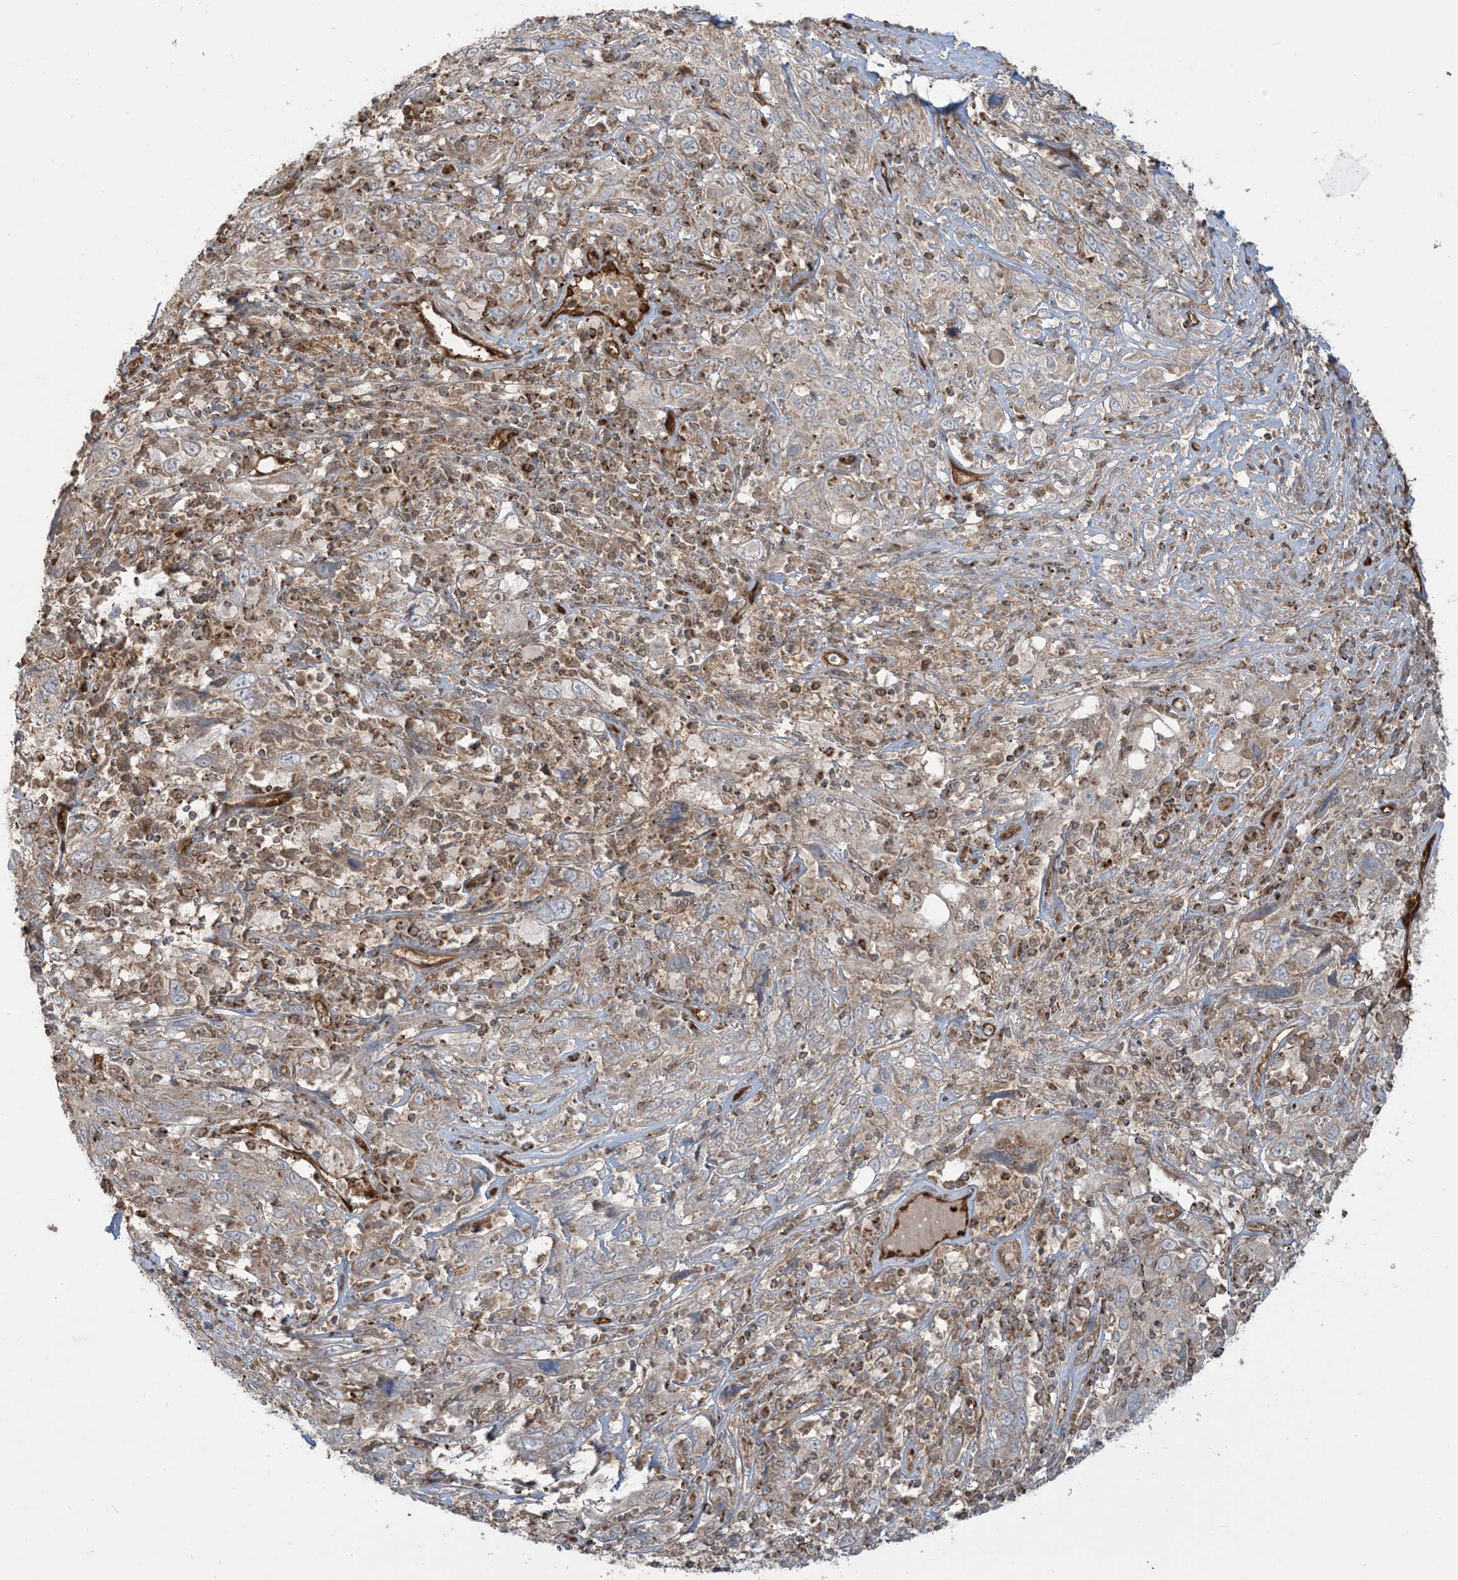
{"staining": {"intensity": "weak", "quantity": "25%-75%", "location": "cytoplasmic/membranous"}, "tissue": "cervical cancer", "cell_type": "Tumor cells", "image_type": "cancer", "snomed": [{"axis": "morphology", "description": "Squamous cell carcinoma, NOS"}, {"axis": "topography", "description": "Cervix"}], "caption": "High-magnification brightfield microscopy of squamous cell carcinoma (cervical) stained with DAB (brown) and counterstained with hematoxylin (blue). tumor cells exhibit weak cytoplasmic/membranous staining is identified in about25%-75% of cells.", "gene": "PPM1F", "patient": {"sex": "female", "age": 46}}